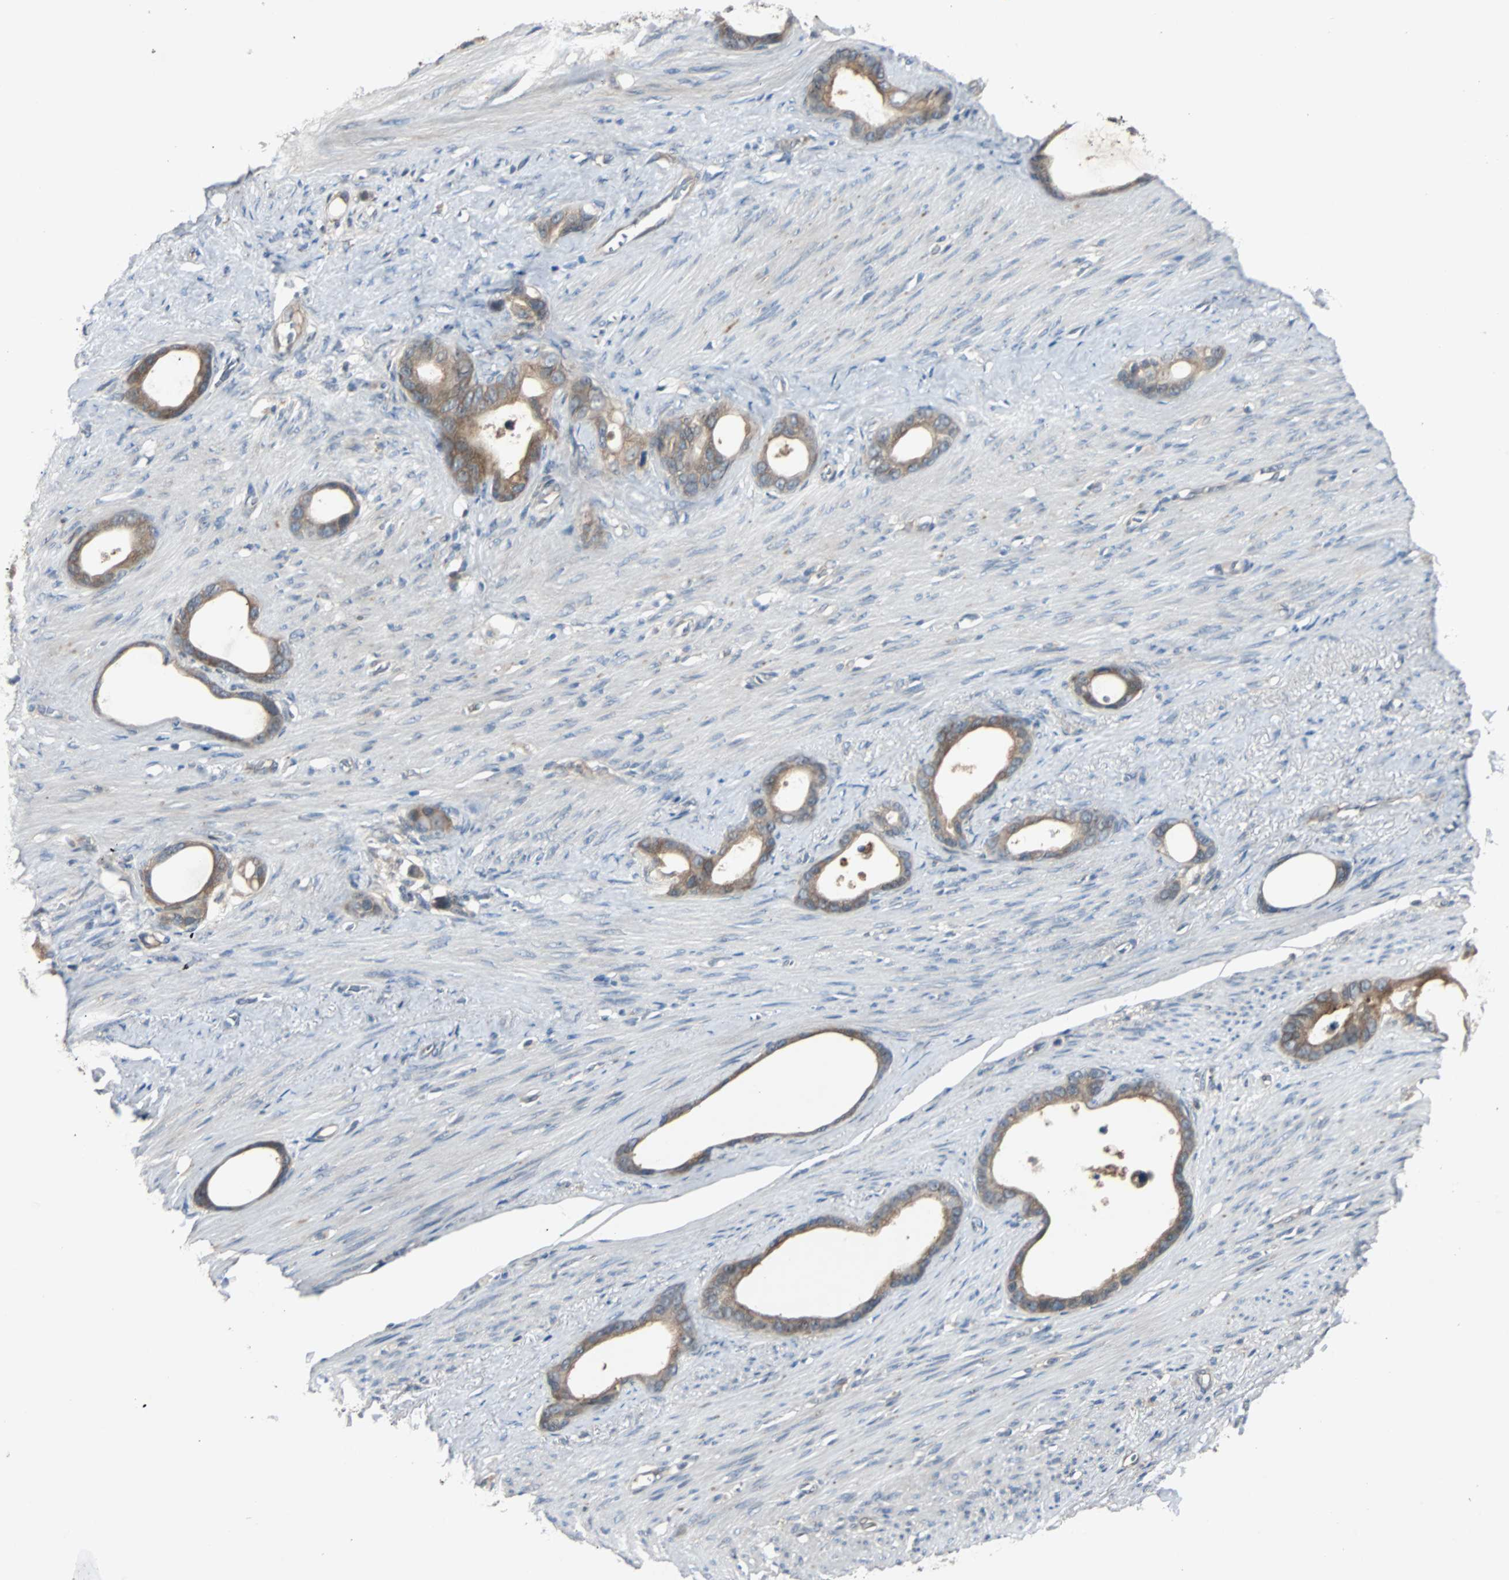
{"staining": {"intensity": "moderate", "quantity": ">75%", "location": "cytoplasmic/membranous"}, "tissue": "stomach cancer", "cell_type": "Tumor cells", "image_type": "cancer", "snomed": [{"axis": "morphology", "description": "Adenocarcinoma, NOS"}, {"axis": "topography", "description": "Stomach"}], "caption": "Human adenocarcinoma (stomach) stained for a protein (brown) reveals moderate cytoplasmic/membranous positive positivity in about >75% of tumor cells.", "gene": "ARF1", "patient": {"sex": "female", "age": 75}}